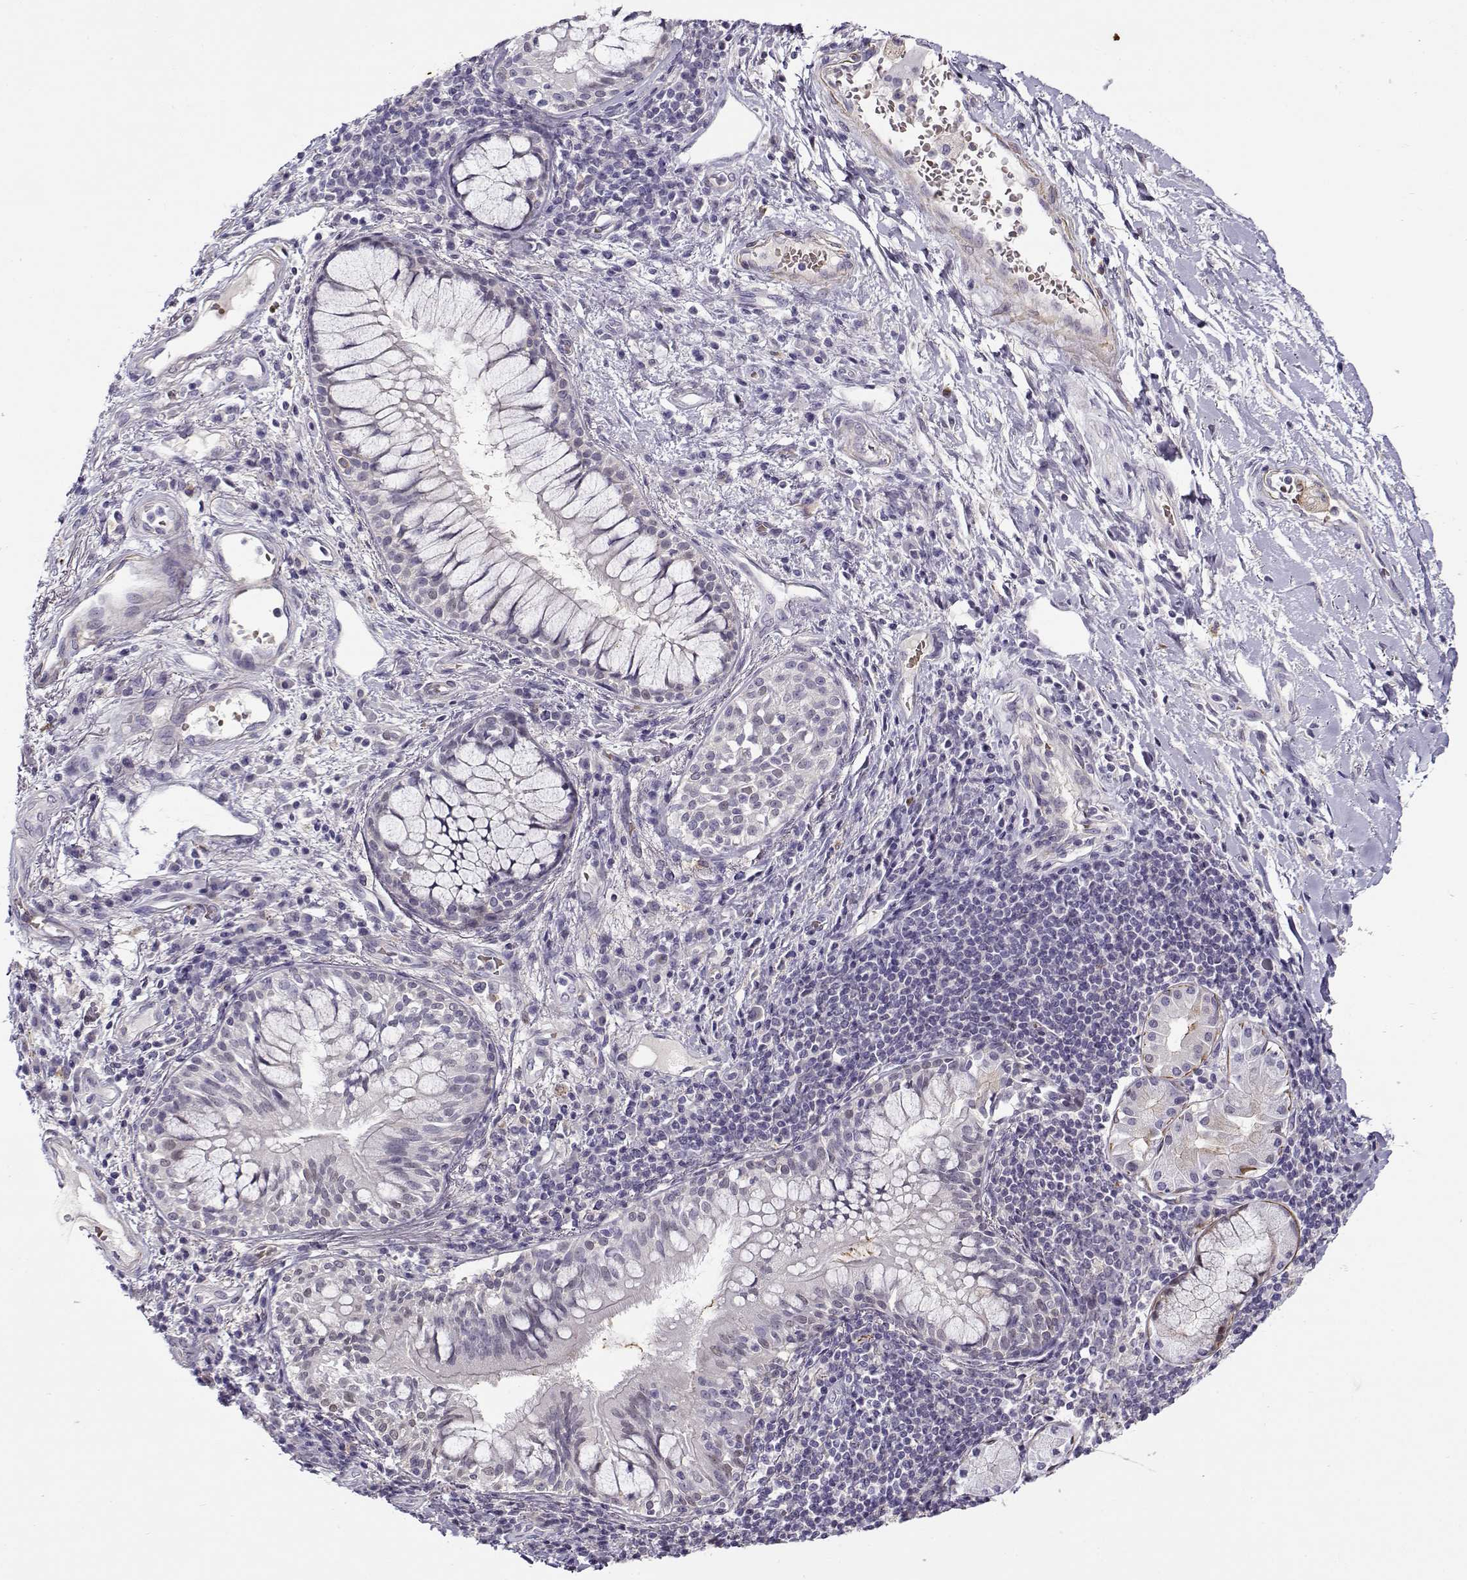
{"staining": {"intensity": "negative", "quantity": "none", "location": "none"}, "tissue": "lung cancer", "cell_type": "Tumor cells", "image_type": "cancer", "snomed": [{"axis": "morphology", "description": "Normal tissue, NOS"}, {"axis": "morphology", "description": "Squamous cell carcinoma, NOS"}, {"axis": "topography", "description": "Bronchus"}, {"axis": "topography", "description": "Lung"}], "caption": "This is an IHC histopathology image of lung squamous cell carcinoma. There is no positivity in tumor cells.", "gene": "UCP3", "patient": {"sex": "male", "age": 64}}